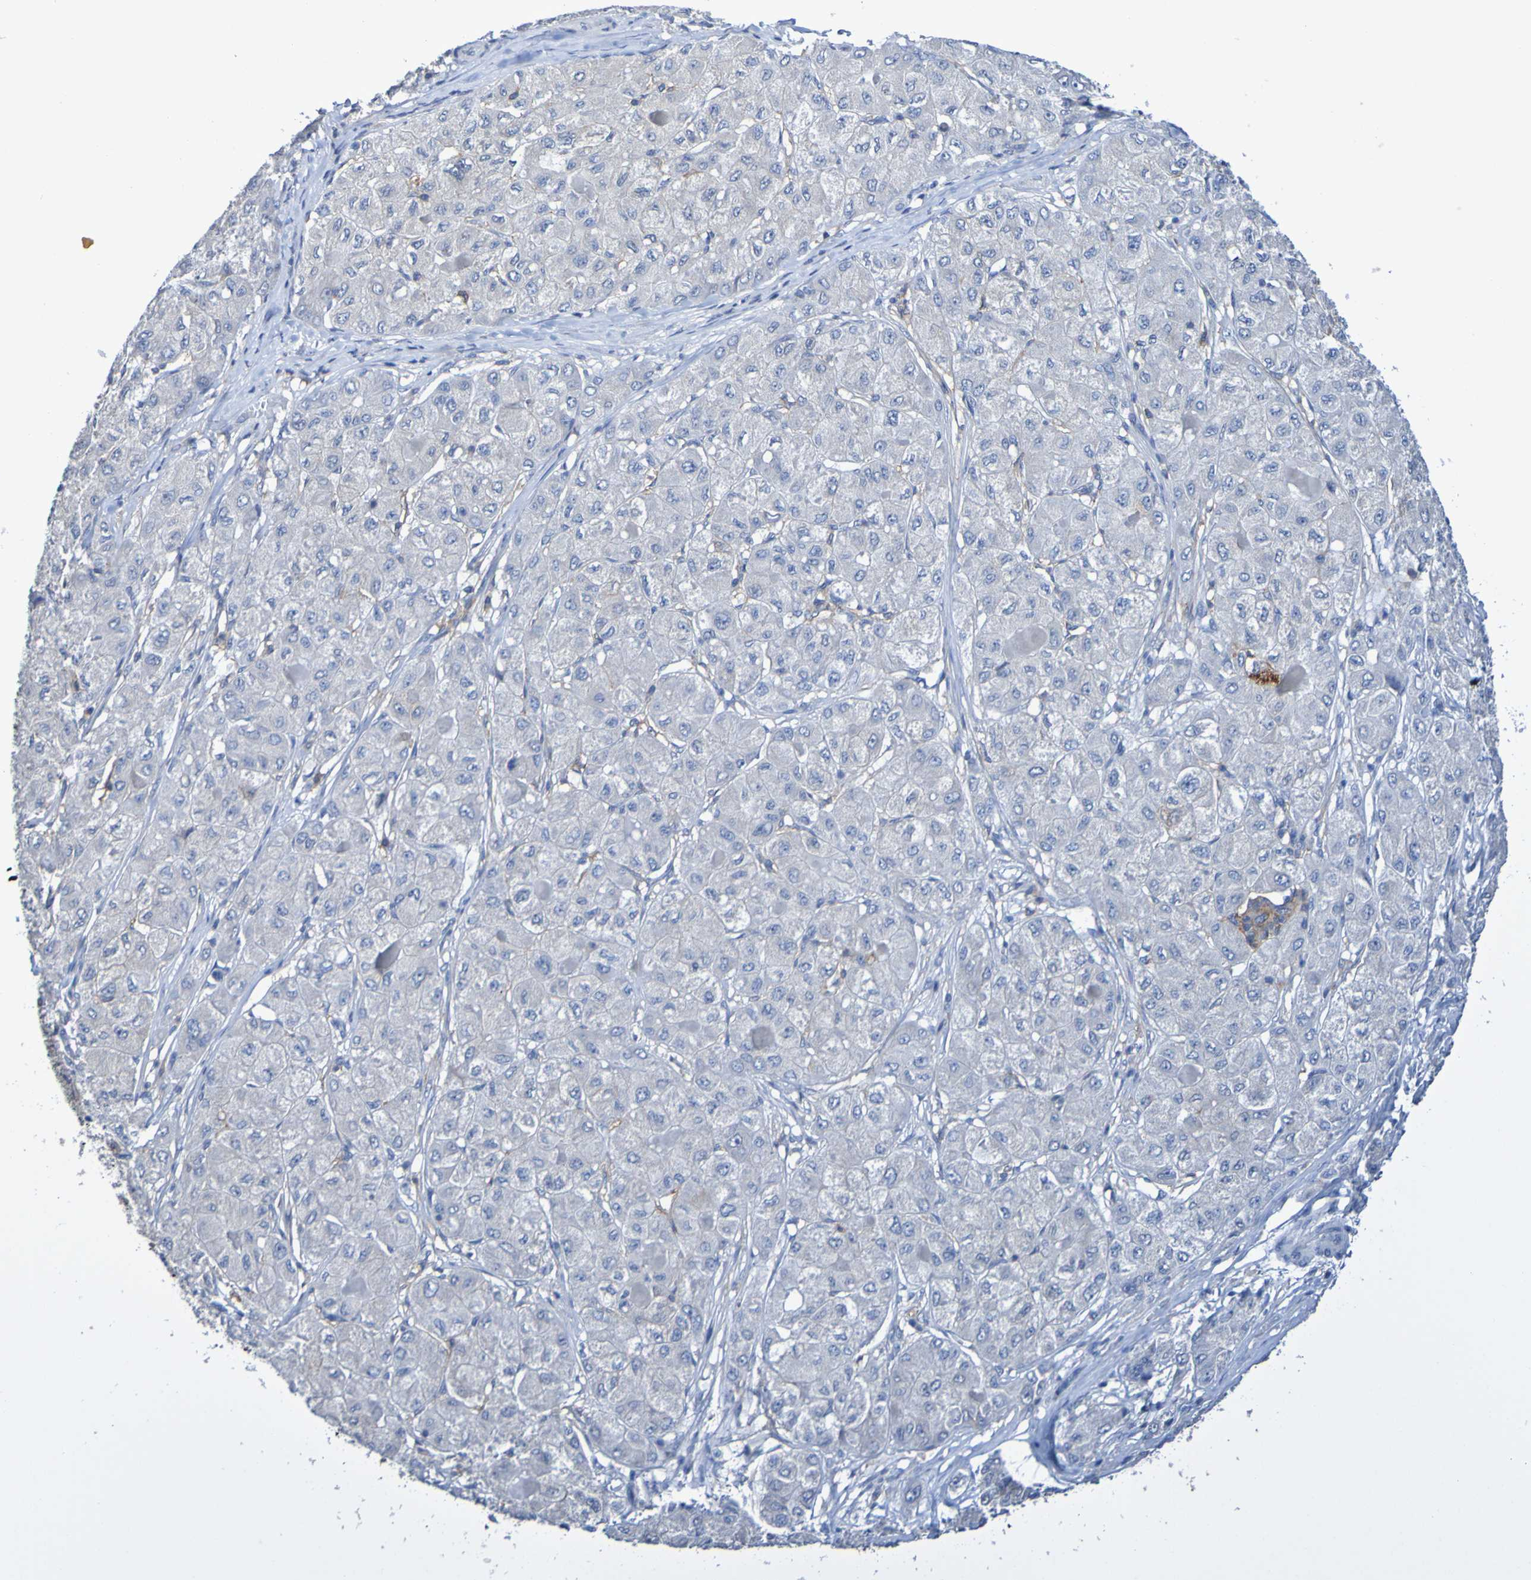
{"staining": {"intensity": "negative", "quantity": "none", "location": "none"}, "tissue": "liver cancer", "cell_type": "Tumor cells", "image_type": "cancer", "snomed": [{"axis": "morphology", "description": "Carcinoma, Hepatocellular, NOS"}, {"axis": "topography", "description": "Liver"}], "caption": "Immunohistochemistry of human liver cancer displays no expression in tumor cells.", "gene": "SLC3A2", "patient": {"sex": "male", "age": 80}}